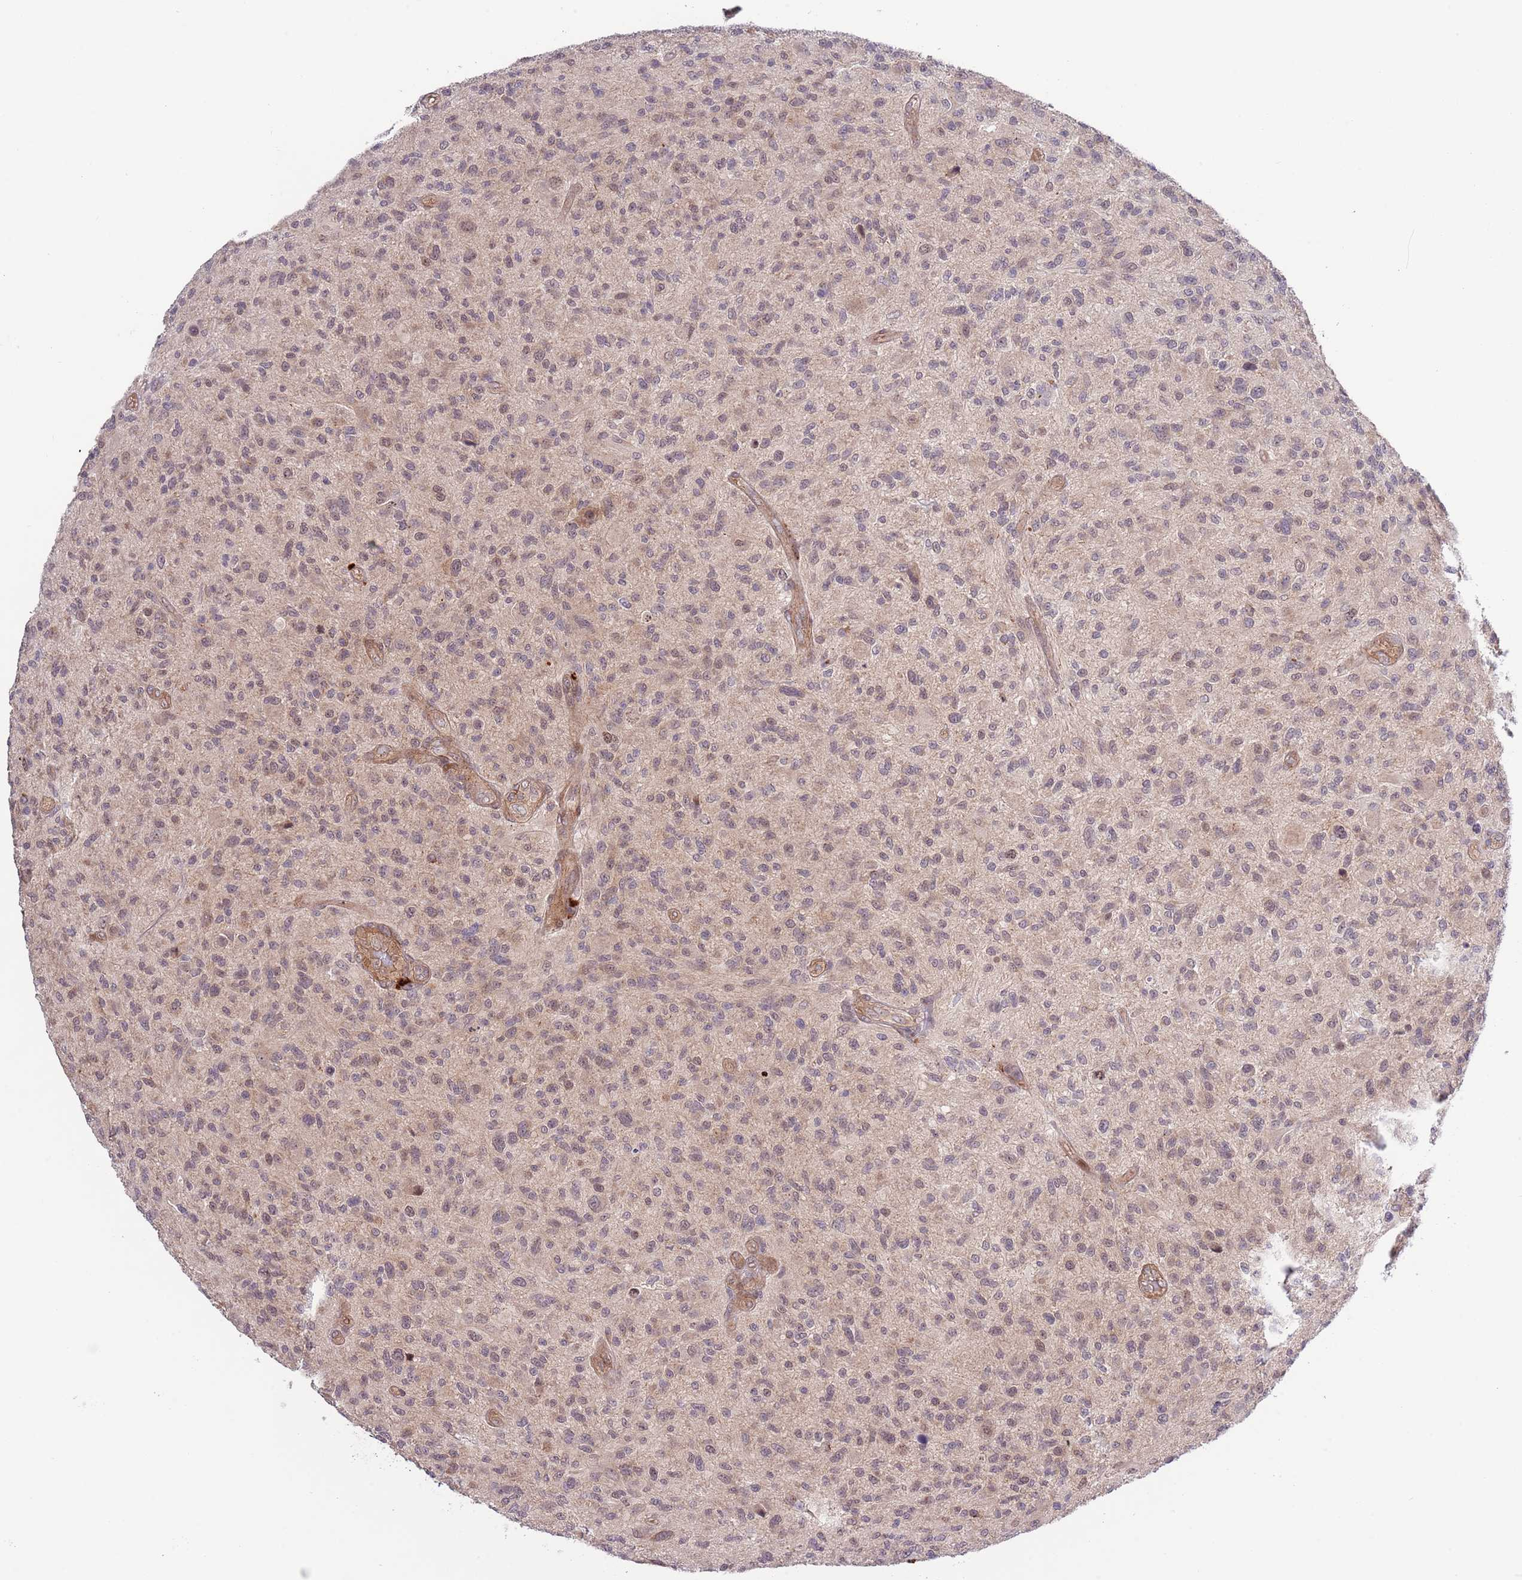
{"staining": {"intensity": "moderate", "quantity": "<25%", "location": "cytoplasmic/membranous,nuclear"}, "tissue": "glioma", "cell_type": "Tumor cells", "image_type": "cancer", "snomed": [{"axis": "morphology", "description": "Glioma, malignant, High grade"}, {"axis": "topography", "description": "Brain"}], "caption": "IHC (DAB) staining of malignant glioma (high-grade) reveals moderate cytoplasmic/membranous and nuclear protein positivity in about <25% of tumor cells.", "gene": "PRR16", "patient": {"sex": "male", "age": 47}}